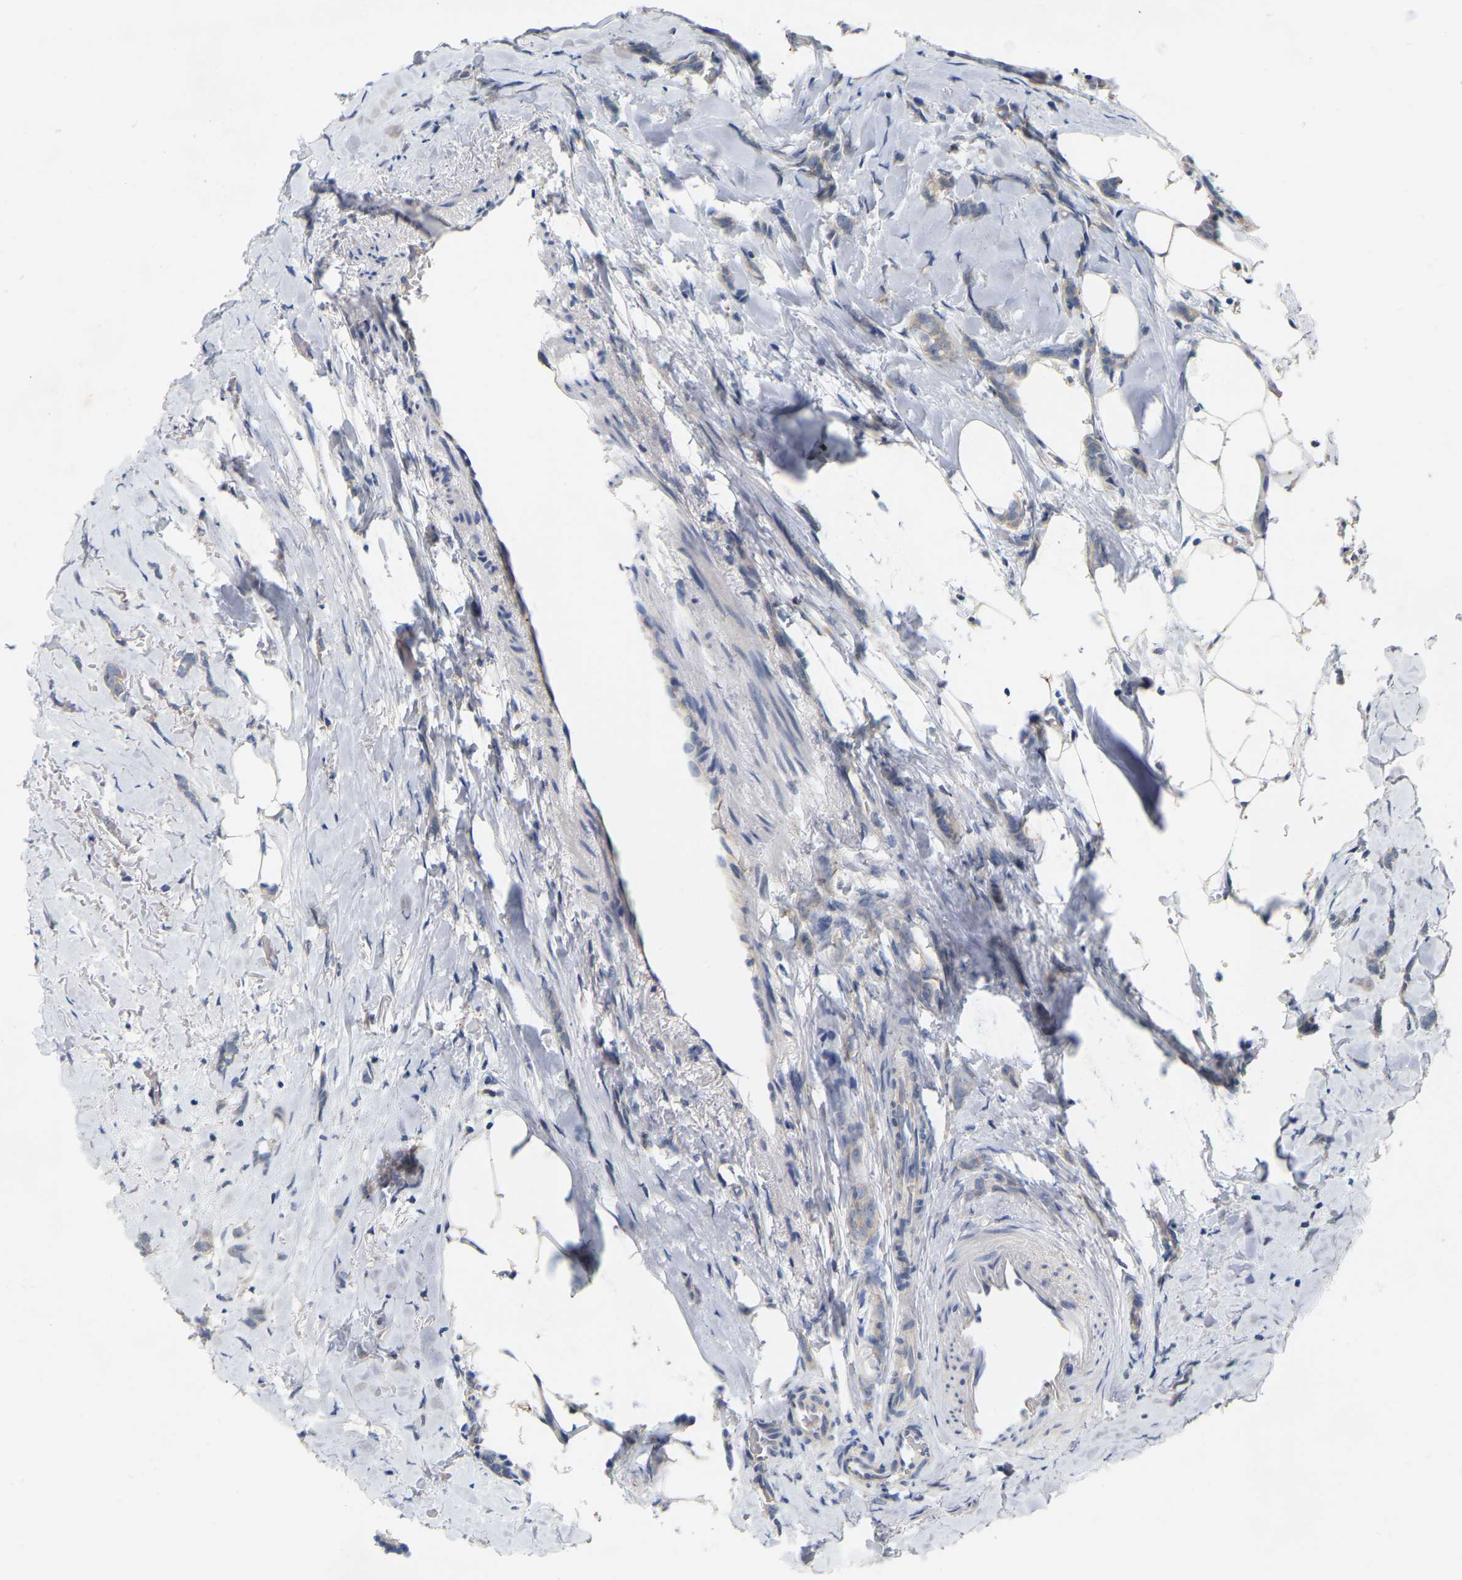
{"staining": {"intensity": "negative", "quantity": "none", "location": "none"}, "tissue": "breast cancer", "cell_type": "Tumor cells", "image_type": "cancer", "snomed": [{"axis": "morphology", "description": "Lobular carcinoma, in situ"}, {"axis": "morphology", "description": "Lobular carcinoma"}, {"axis": "topography", "description": "Breast"}], "caption": "This micrograph is of breast cancer (lobular carcinoma in situ) stained with immunohistochemistry to label a protein in brown with the nuclei are counter-stained blue. There is no staining in tumor cells.", "gene": "WIPI2", "patient": {"sex": "female", "age": 41}}